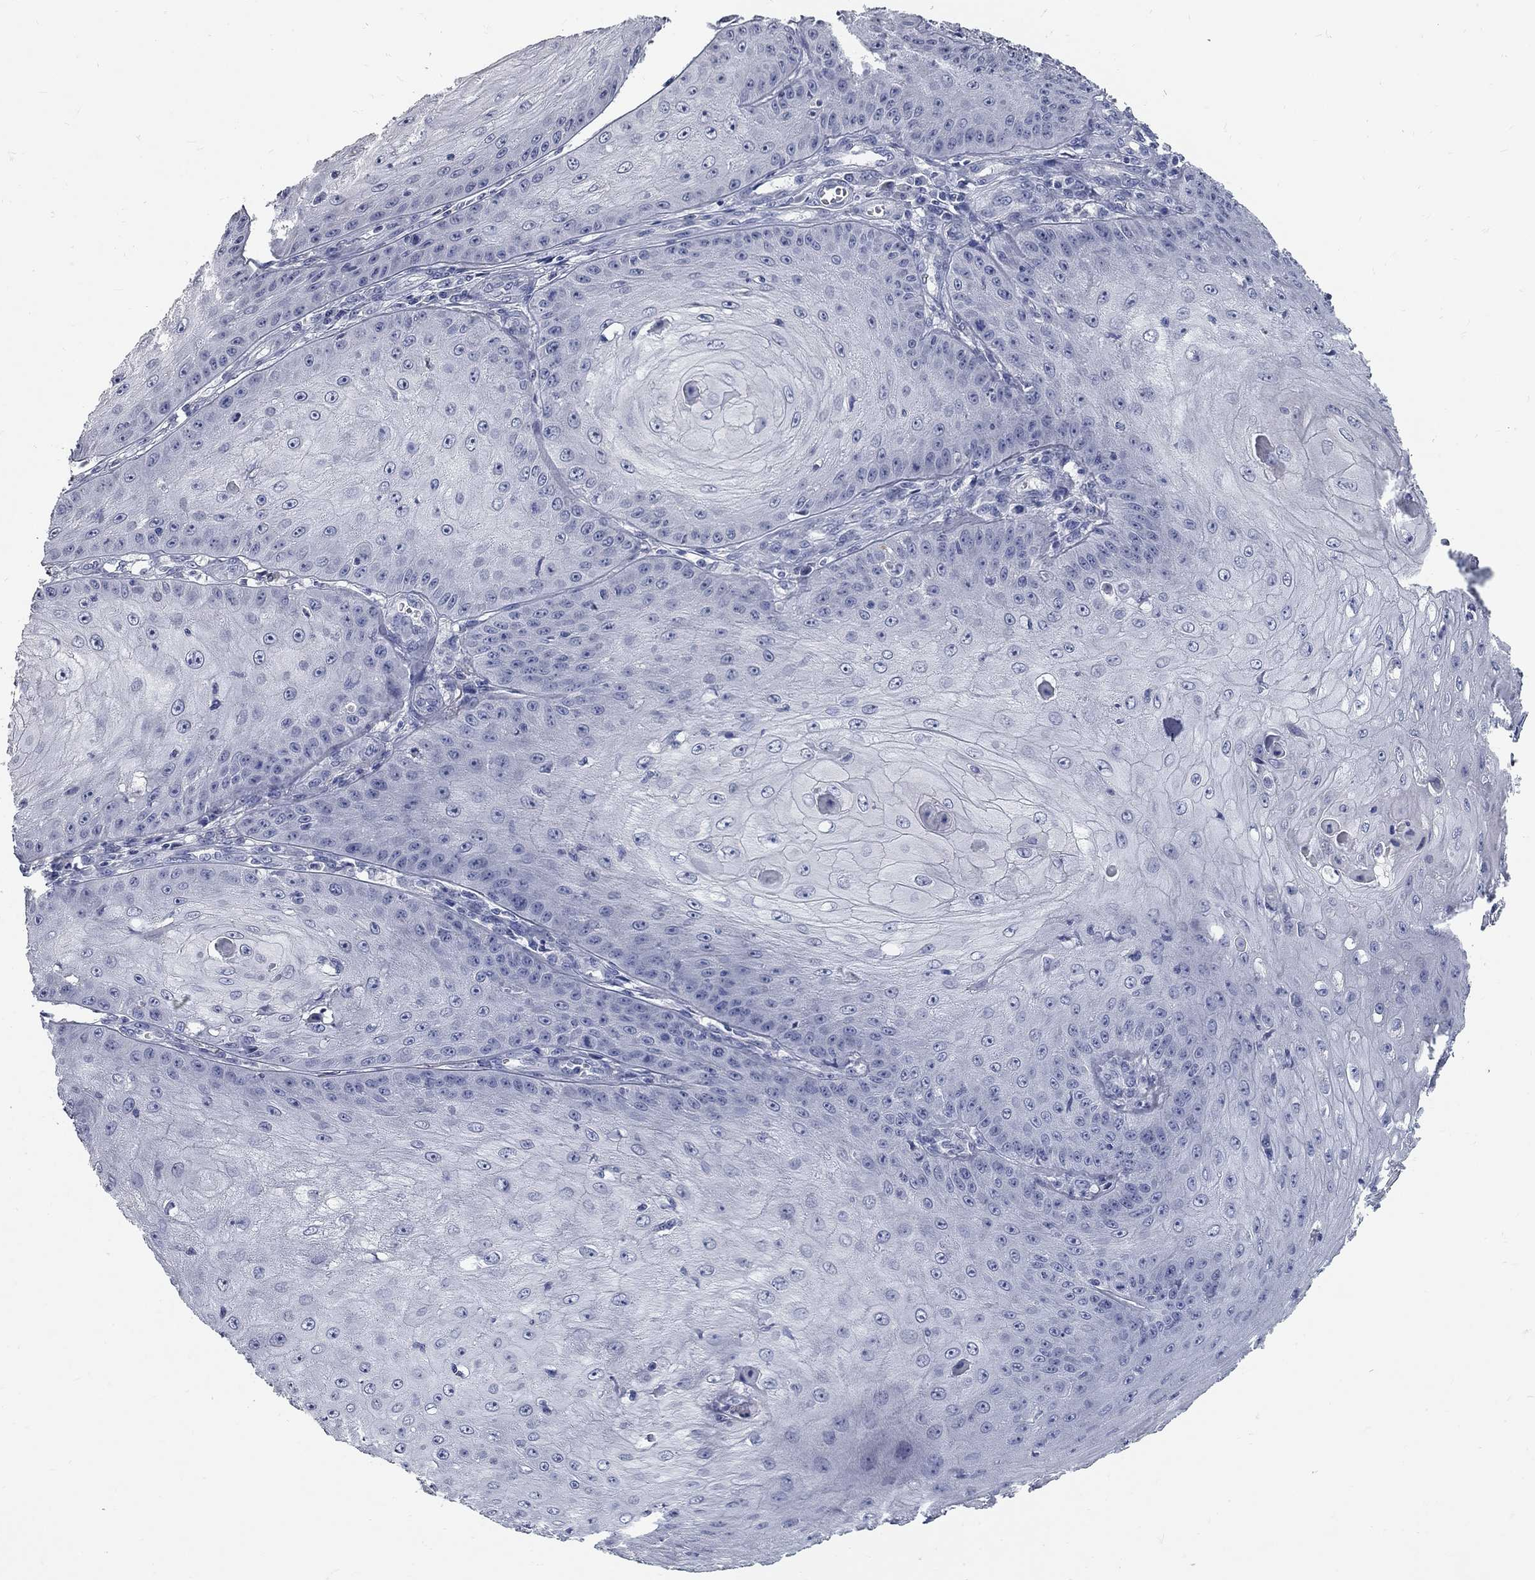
{"staining": {"intensity": "negative", "quantity": "none", "location": "none"}, "tissue": "skin cancer", "cell_type": "Tumor cells", "image_type": "cancer", "snomed": [{"axis": "morphology", "description": "Squamous cell carcinoma, NOS"}, {"axis": "topography", "description": "Skin"}], "caption": "IHC image of squamous cell carcinoma (skin) stained for a protein (brown), which demonstrates no positivity in tumor cells.", "gene": "SYT12", "patient": {"sex": "male", "age": 70}}